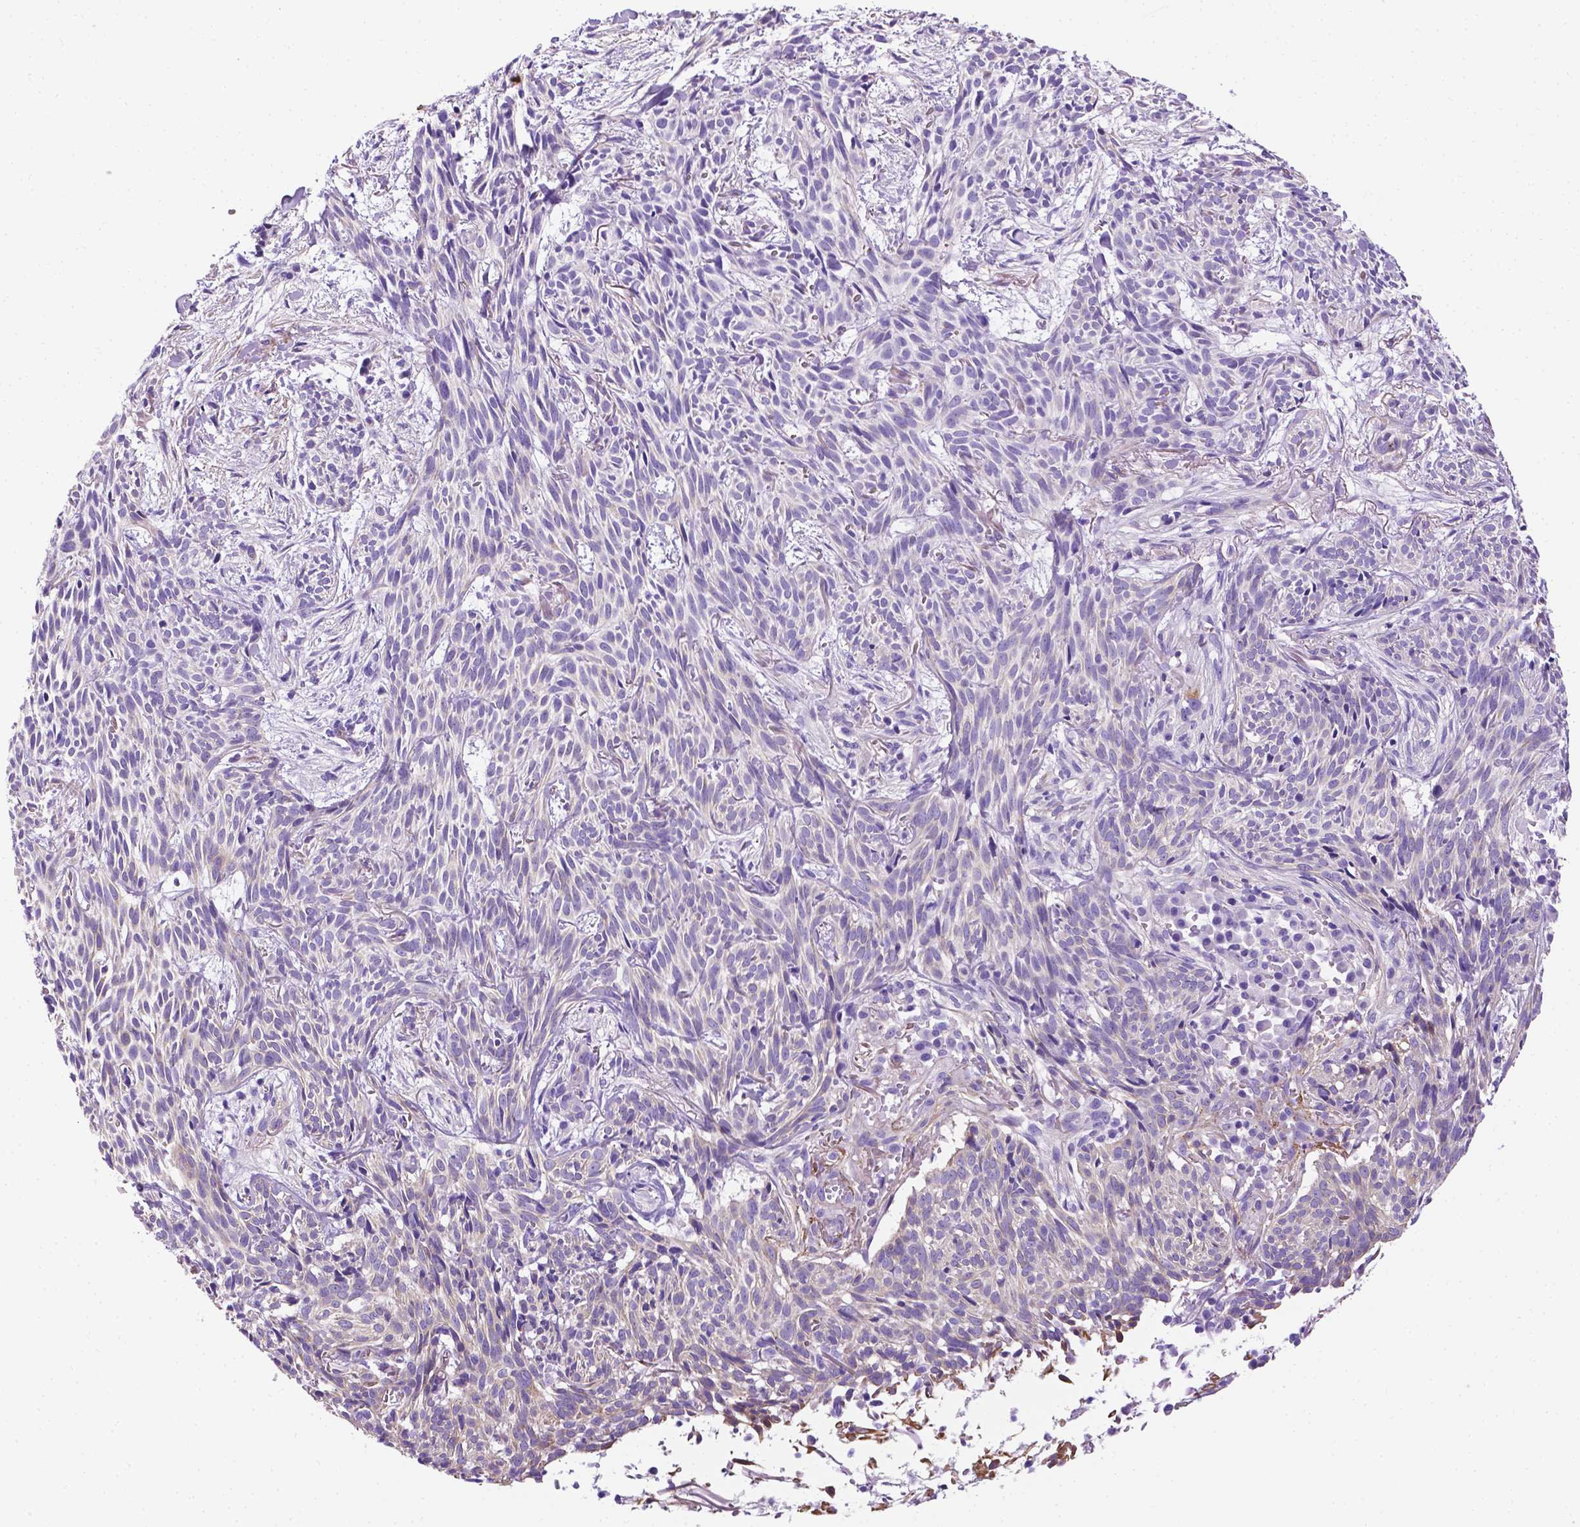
{"staining": {"intensity": "negative", "quantity": "none", "location": "none"}, "tissue": "skin cancer", "cell_type": "Tumor cells", "image_type": "cancer", "snomed": [{"axis": "morphology", "description": "Basal cell carcinoma"}, {"axis": "topography", "description": "Skin"}], "caption": "This is an IHC histopathology image of human basal cell carcinoma (skin). There is no positivity in tumor cells.", "gene": "APOE", "patient": {"sex": "male", "age": 71}}